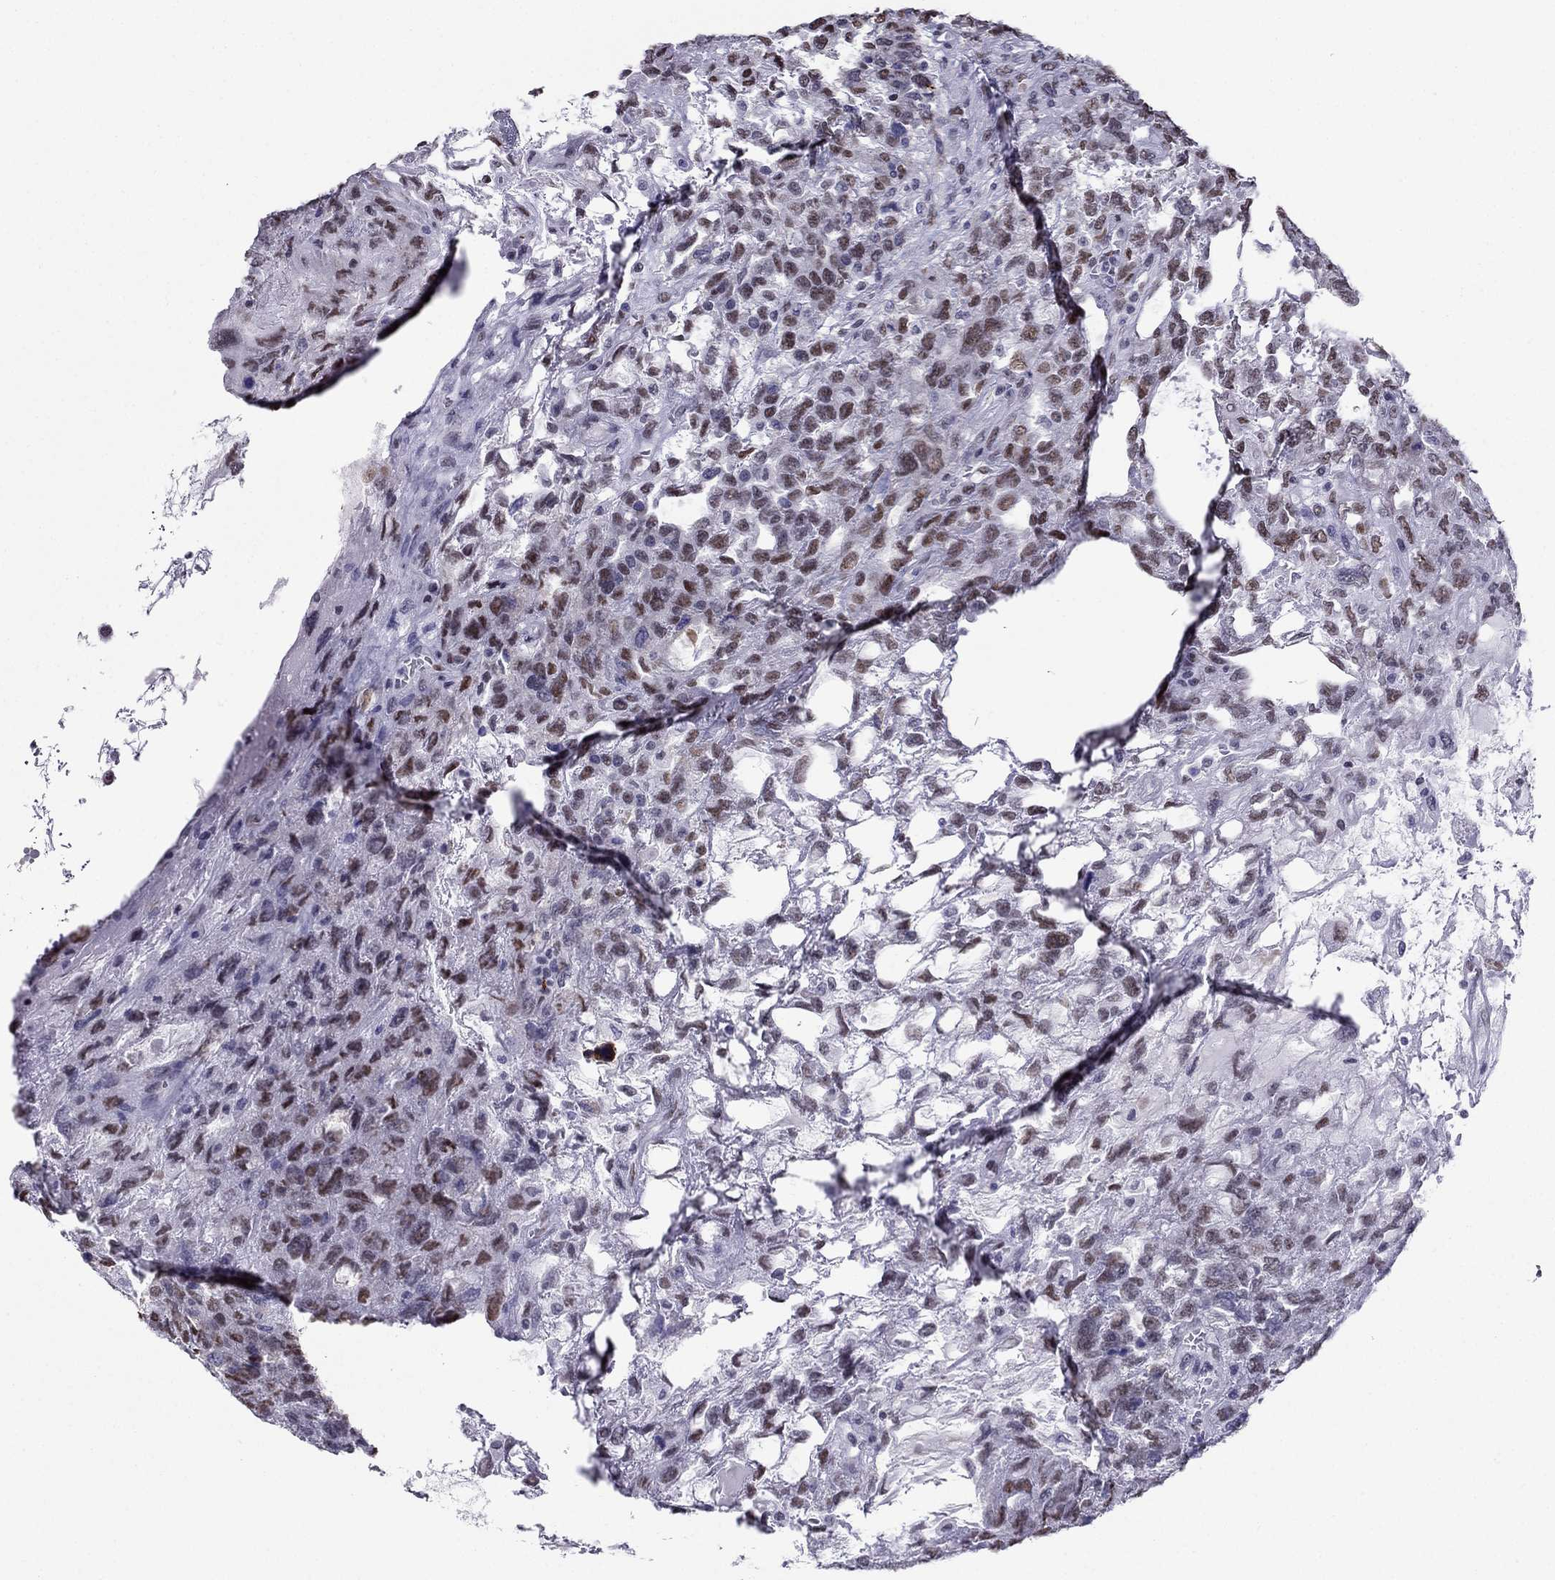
{"staining": {"intensity": "weak", "quantity": ">75%", "location": "nuclear"}, "tissue": "testis cancer", "cell_type": "Tumor cells", "image_type": "cancer", "snomed": [{"axis": "morphology", "description": "Seminoma, NOS"}, {"axis": "topography", "description": "Testis"}], "caption": "Testis cancer tissue exhibits weak nuclear expression in about >75% of tumor cells", "gene": "PPM1G", "patient": {"sex": "male", "age": 52}}